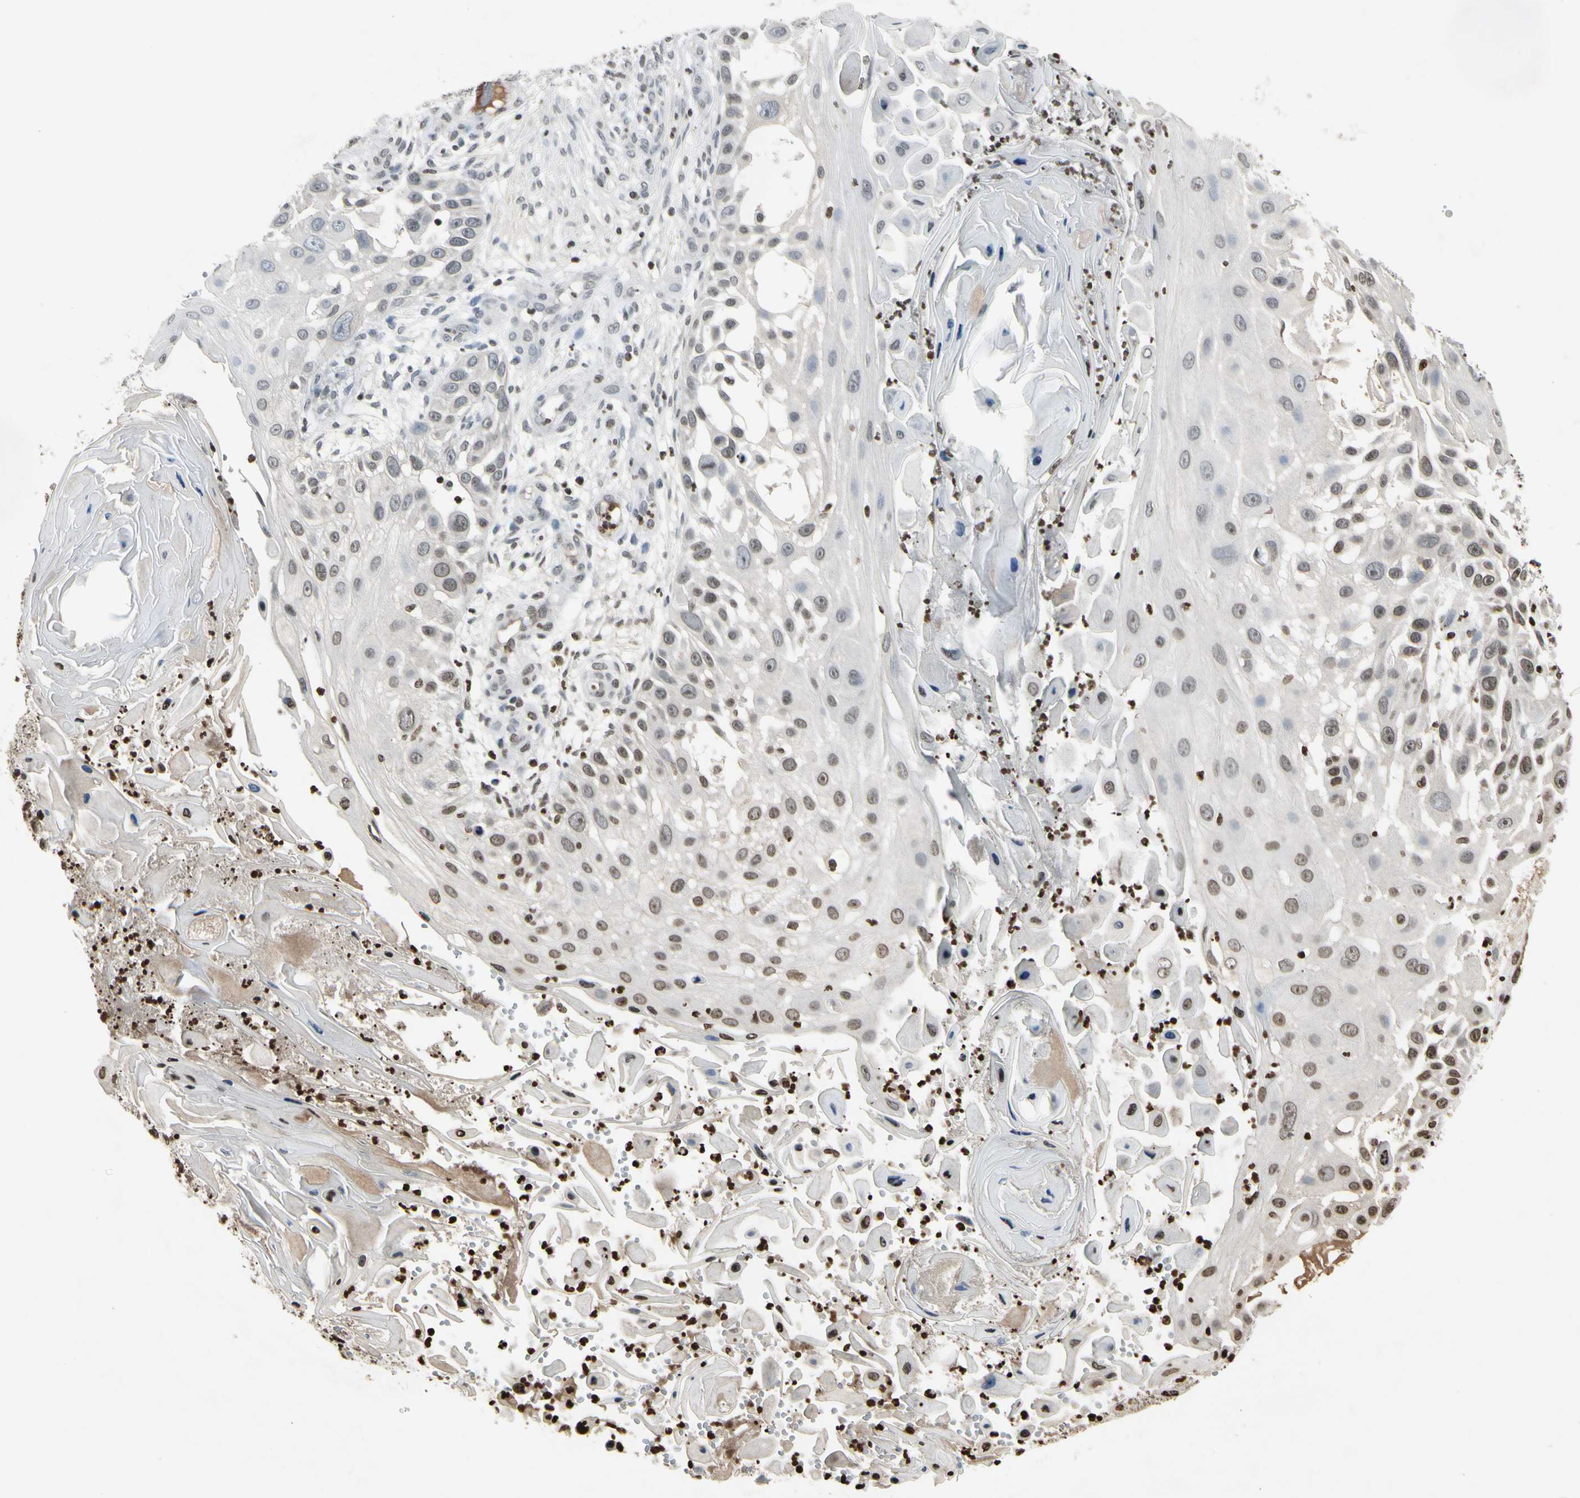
{"staining": {"intensity": "moderate", "quantity": "25%-75%", "location": "nuclear"}, "tissue": "skin cancer", "cell_type": "Tumor cells", "image_type": "cancer", "snomed": [{"axis": "morphology", "description": "Squamous cell carcinoma, NOS"}, {"axis": "topography", "description": "Skin"}], "caption": "An immunohistochemistry image of tumor tissue is shown. Protein staining in brown highlights moderate nuclear positivity in skin cancer (squamous cell carcinoma) within tumor cells.", "gene": "RORA", "patient": {"sex": "female", "age": 44}}